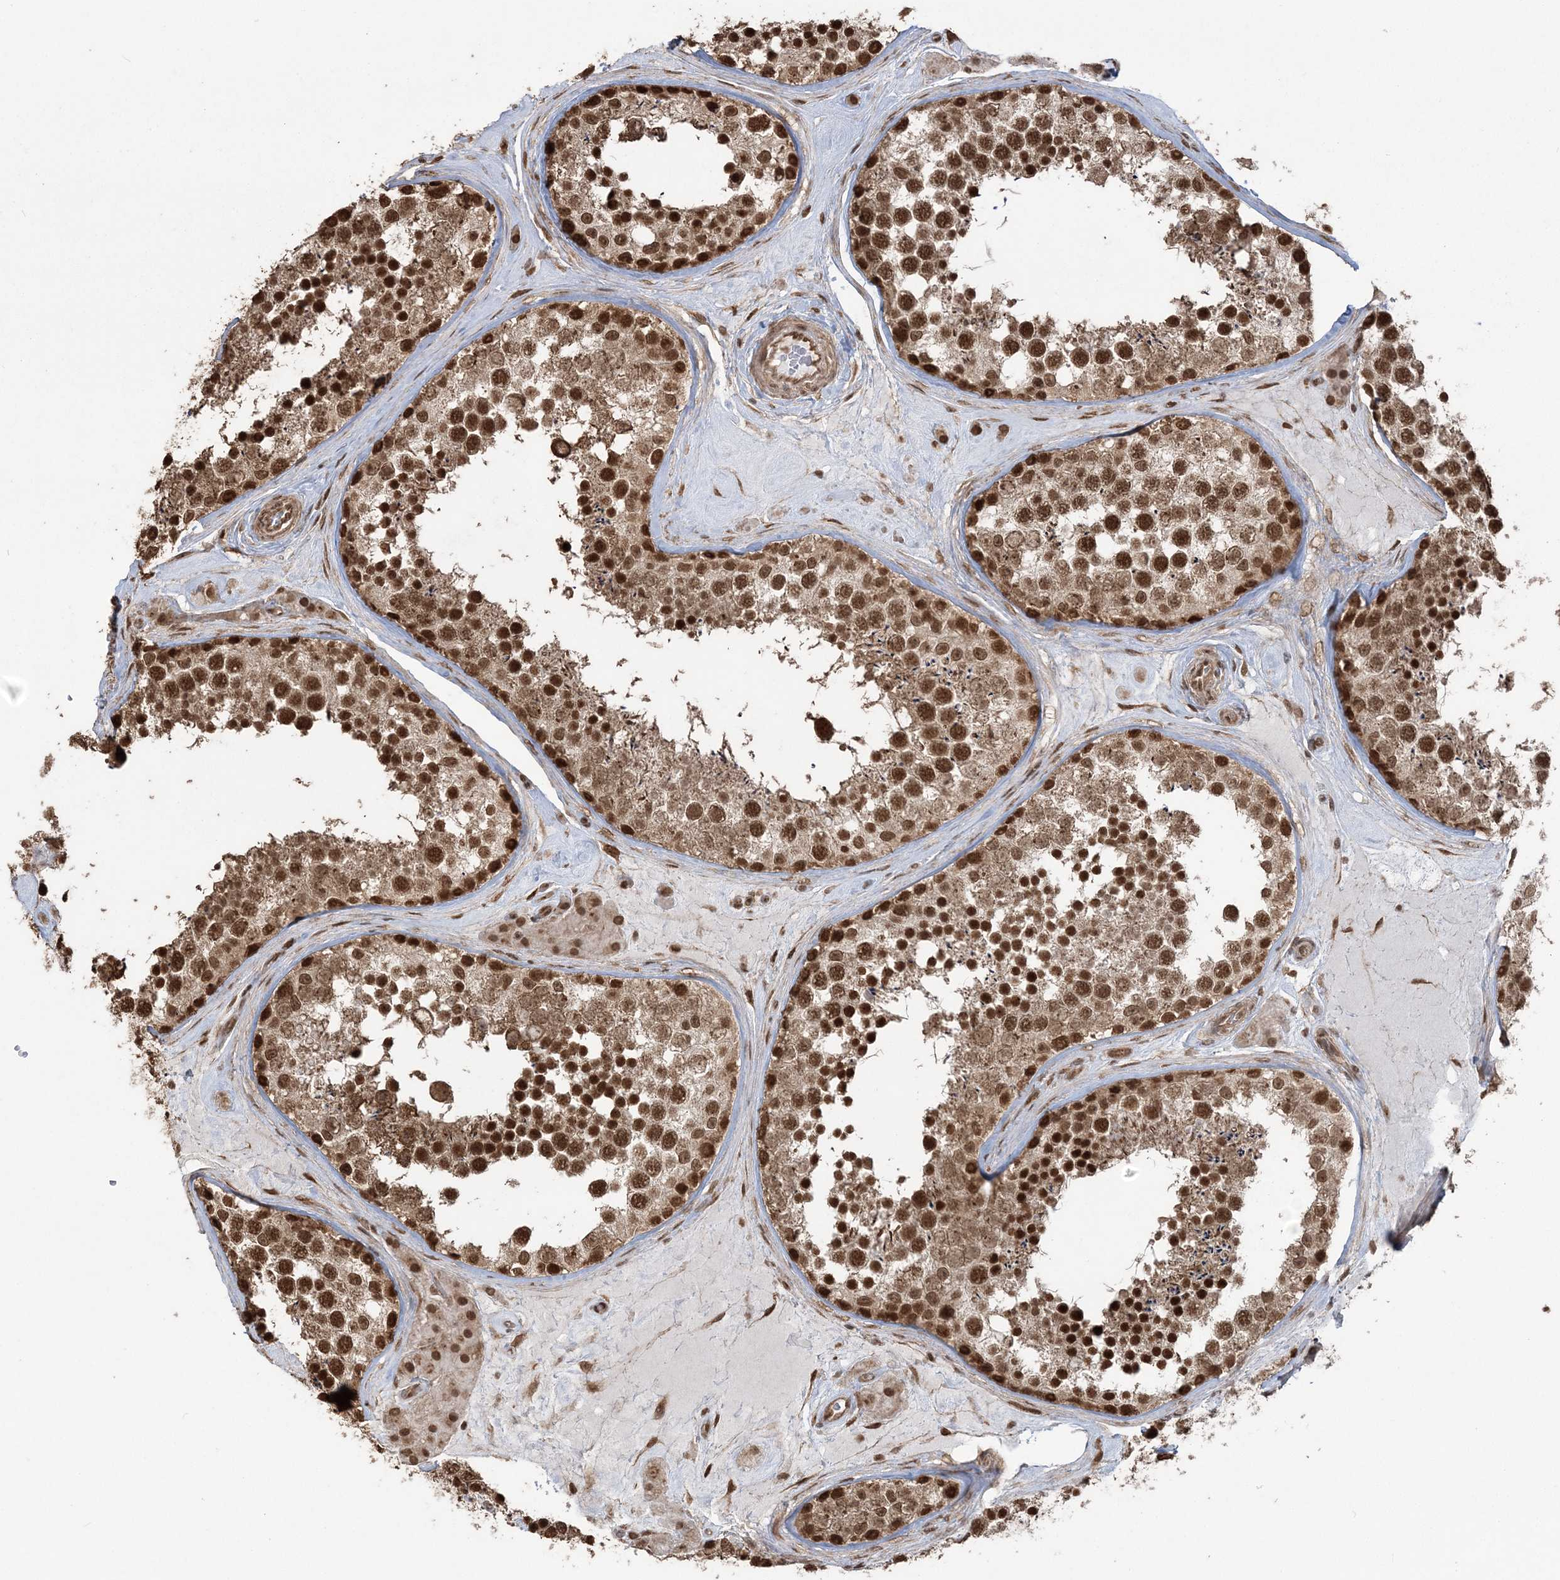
{"staining": {"intensity": "strong", "quantity": ">75%", "location": "nuclear"}, "tissue": "testis", "cell_type": "Cells in seminiferous ducts", "image_type": "normal", "snomed": [{"axis": "morphology", "description": "Normal tissue, NOS"}, {"axis": "topography", "description": "Testis"}], "caption": "An immunohistochemistry histopathology image of benign tissue is shown. Protein staining in brown labels strong nuclear positivity in testis within cells in seminiferous ducts.", "gene": "ZNF839", "patient": {"sex": "male", "age": 46}}